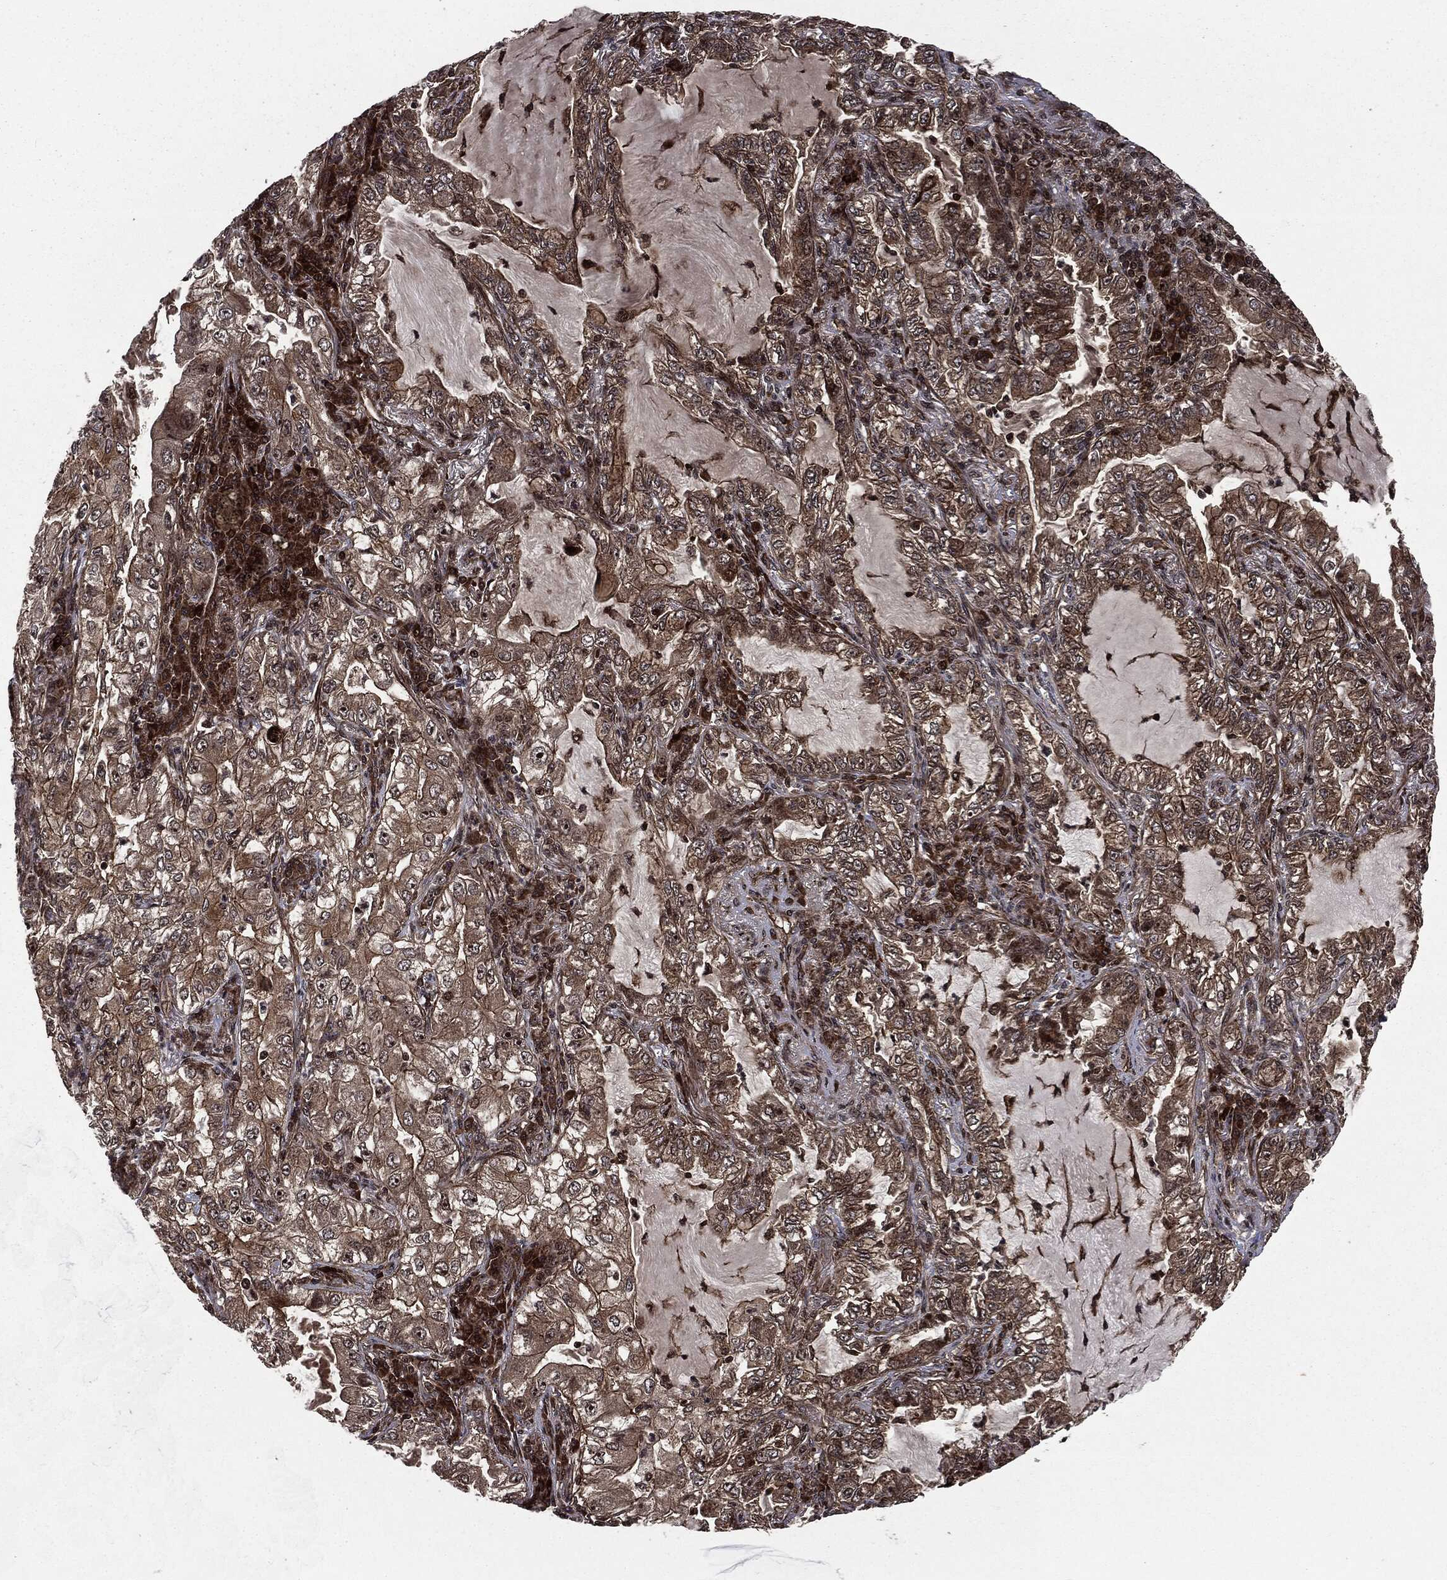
{"staining": {"intensity": "moderate", "quantity": ">75%", "location": "cytoplasmic/membranous,nuclear"}, "tissue": "lung cancer", "cell_type": "Tumor cells", "image_type": "cancer", "snomed": [{"axis": "morphology", "description": "Adenocarcinoma, NOS"}, {"axis": "topography", "description": "Lung"}], "caption": "A histopathology image of human lung cancer stained for a protein displays moderate cytoplasmic/membranous and nuclear brown staining in tumor cells.", "gene": "CARD6", "patient": {"sex": "female", "age": 73}}